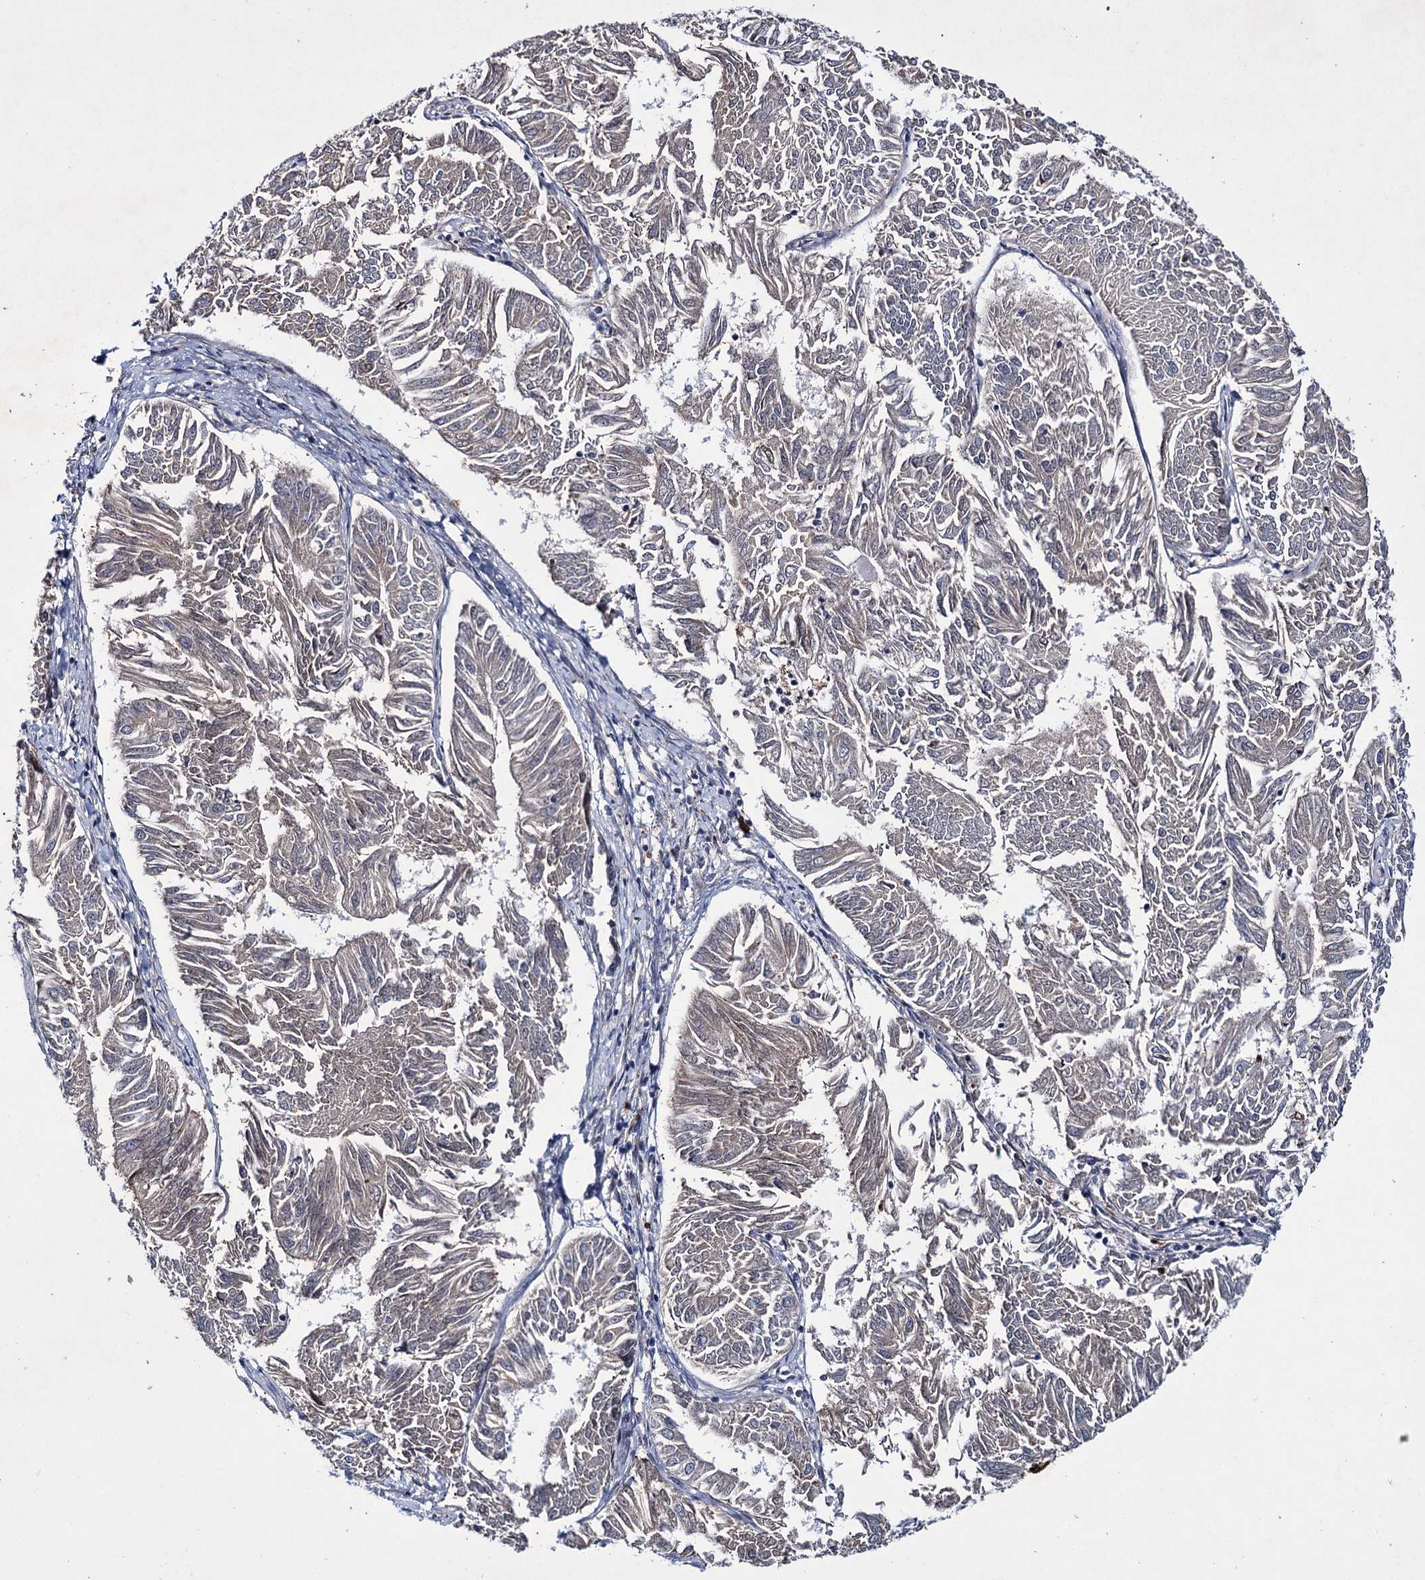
{"staining": {"intensity": "negative", "quantity": "none", "location": "none"}, "tissue": "endometrial cancer", "cell_type": "Tumor cells", "image_type": "cancer", "snomed": [{"axis": "morphology", "description": "Adenocarcinoma, NOS"}, {"axis": "topography", "description": "Endometrium"}], "caption": "This is a micrograph of immunohistochemistry (IHC) staining of endometrial cancer, which shows no expression in tumor cells. (Stains: DAB immunohistochemistry with hematoxylin counter stain, Microscopy: brightfield microscopy at high magnification).", "gene": "PTPN3", "patient": {"sex": "female", "age": 58}}